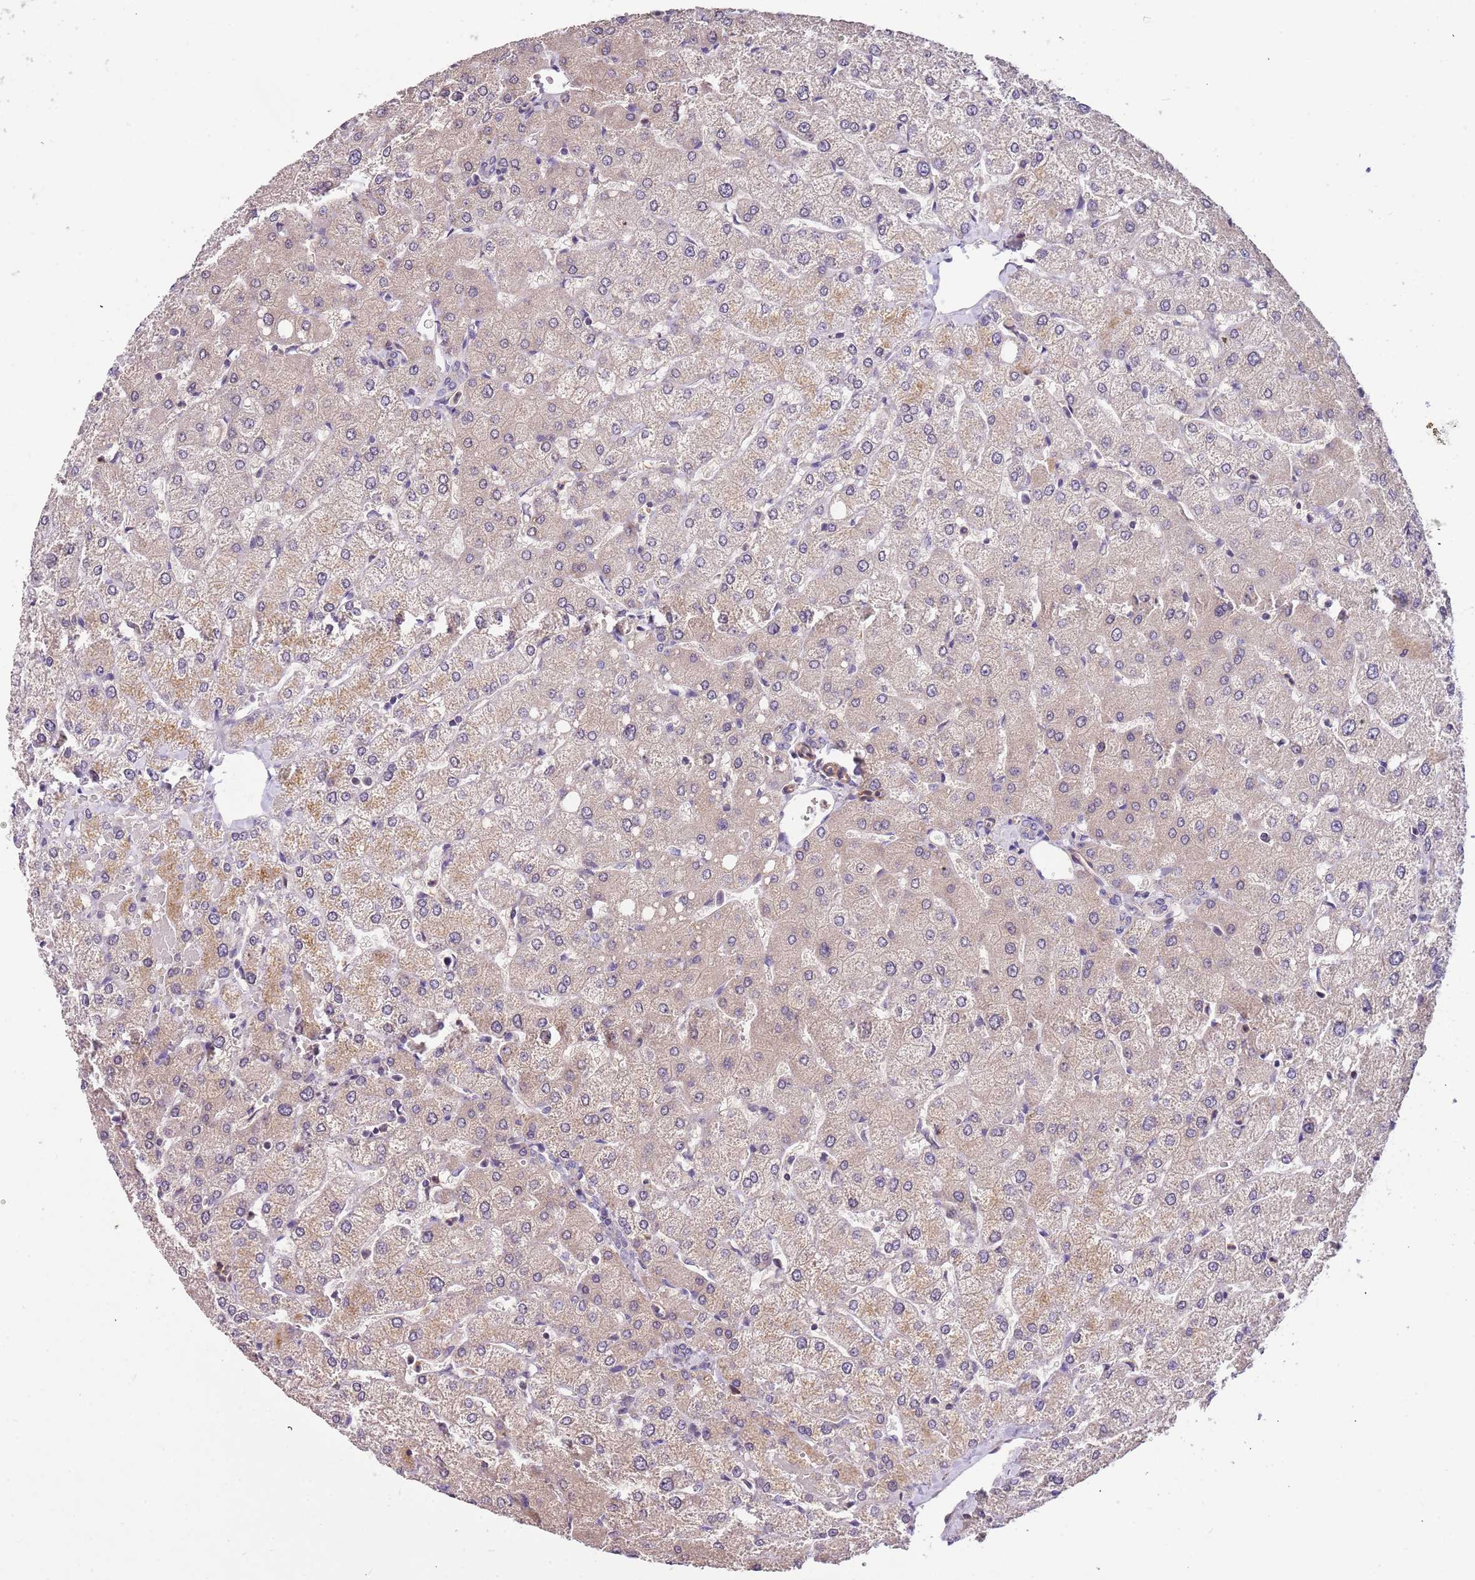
{"staining": {"intensity": "negative", "quantity": "none", "location": "none"}, "tissue": "liver", "cell_type": "Cholangiocytes", "image_type": "normal", "snomed": [{"axis": "morphology", "description": "Normal tissue, NOS"}, {"axis": "topography", "description": "Liver"}], "caption": "Micrograph shows no protein expression in cholangiocytes of normal liver.", "gene": "LAMB4", "patient": {"sex": "female", "age": 54}}